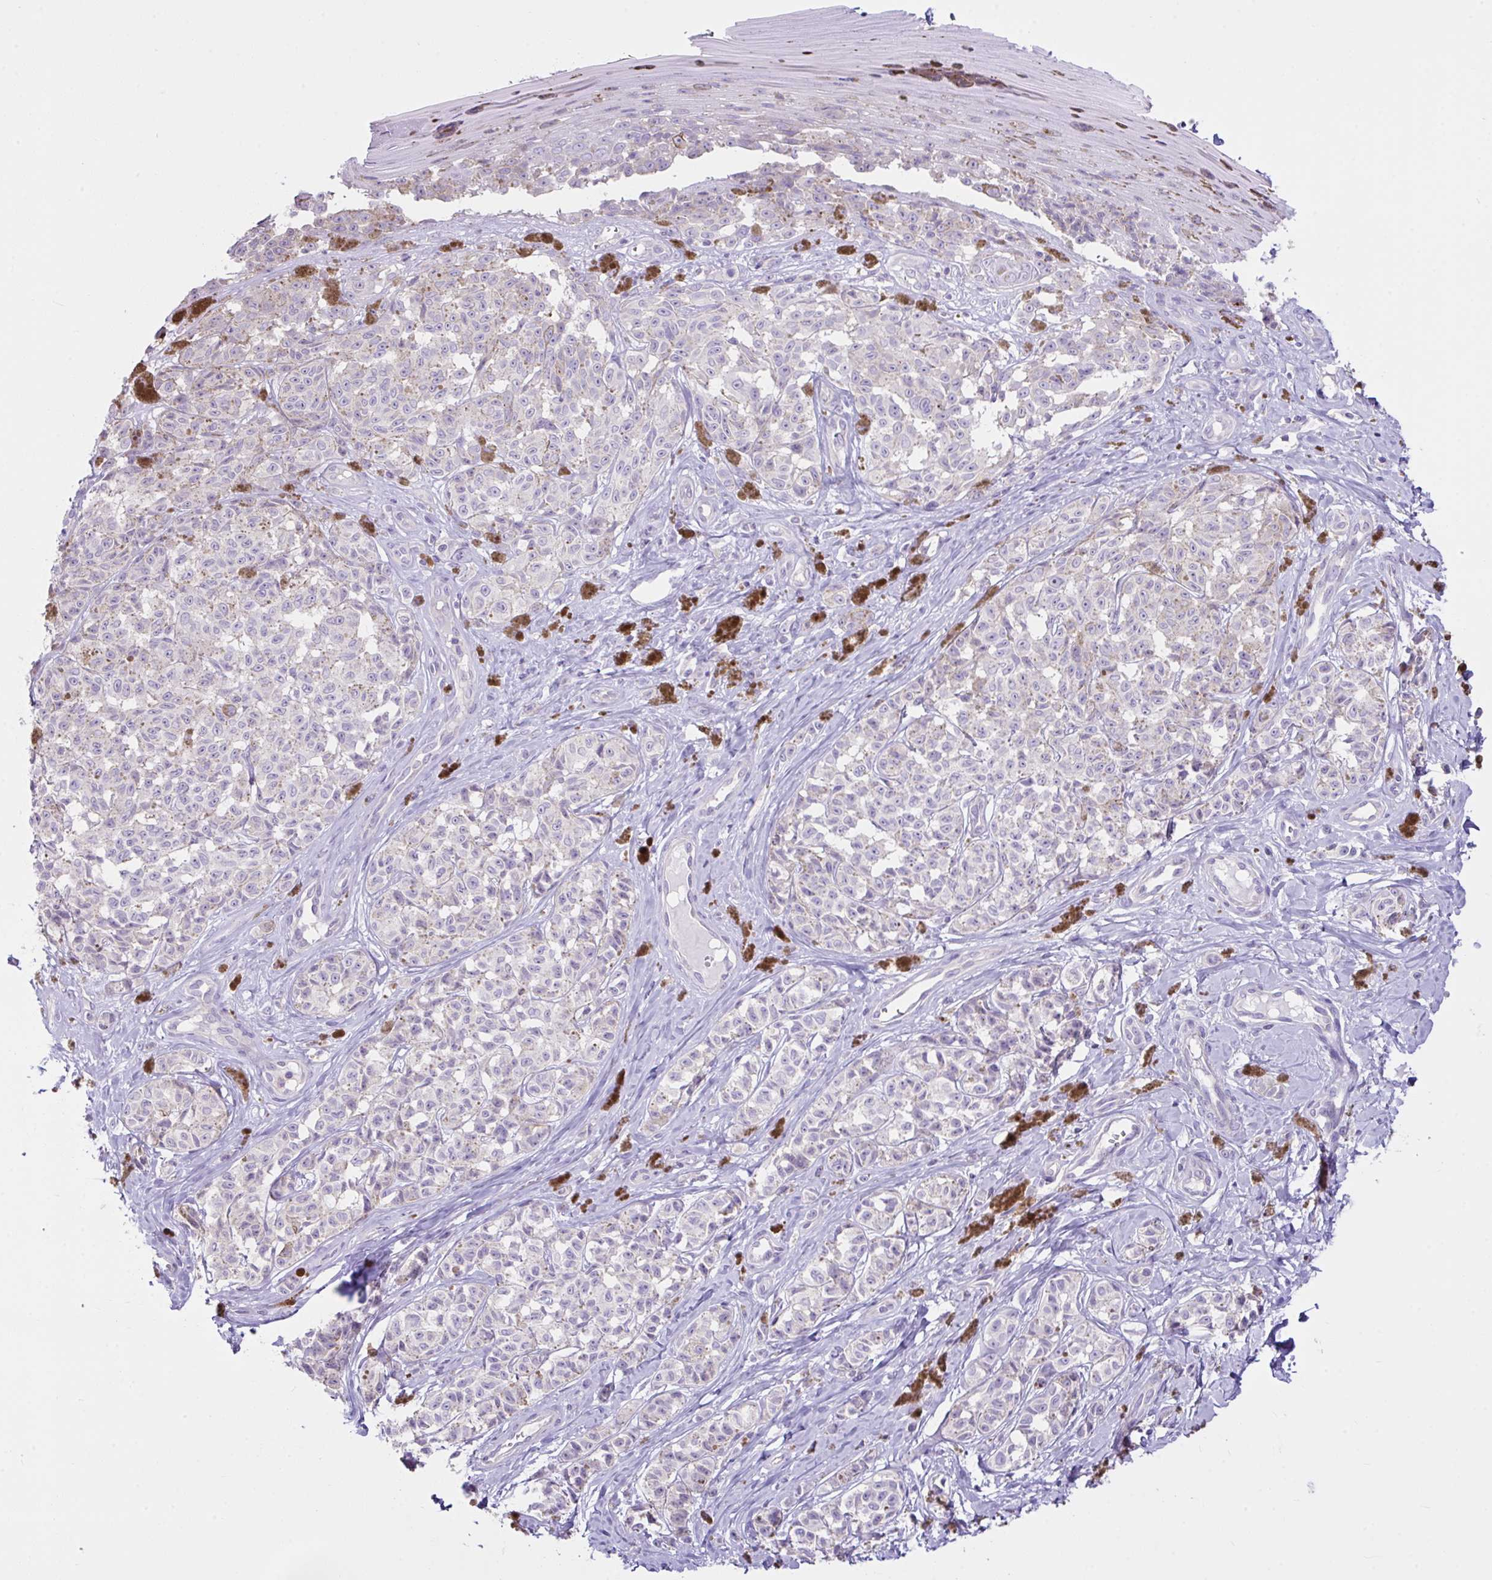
{"staining": {"intensity": "negative", "quantity": "none", "location": "none"}, "tissue": "melanoma", "cell_type": "Tumor cells", "image_type": "cancer", "snomed": [{"axis": "morphology", "description": "Malignant melanoma, NOS"}, {"axis": "topography", "description": "Skin"}], "caption": "The IHC image has no significant positivity in tumor cells of melanoma tissue.", "gene": "D2HGDH", "patient": {"sex": "female", "age": 65}}